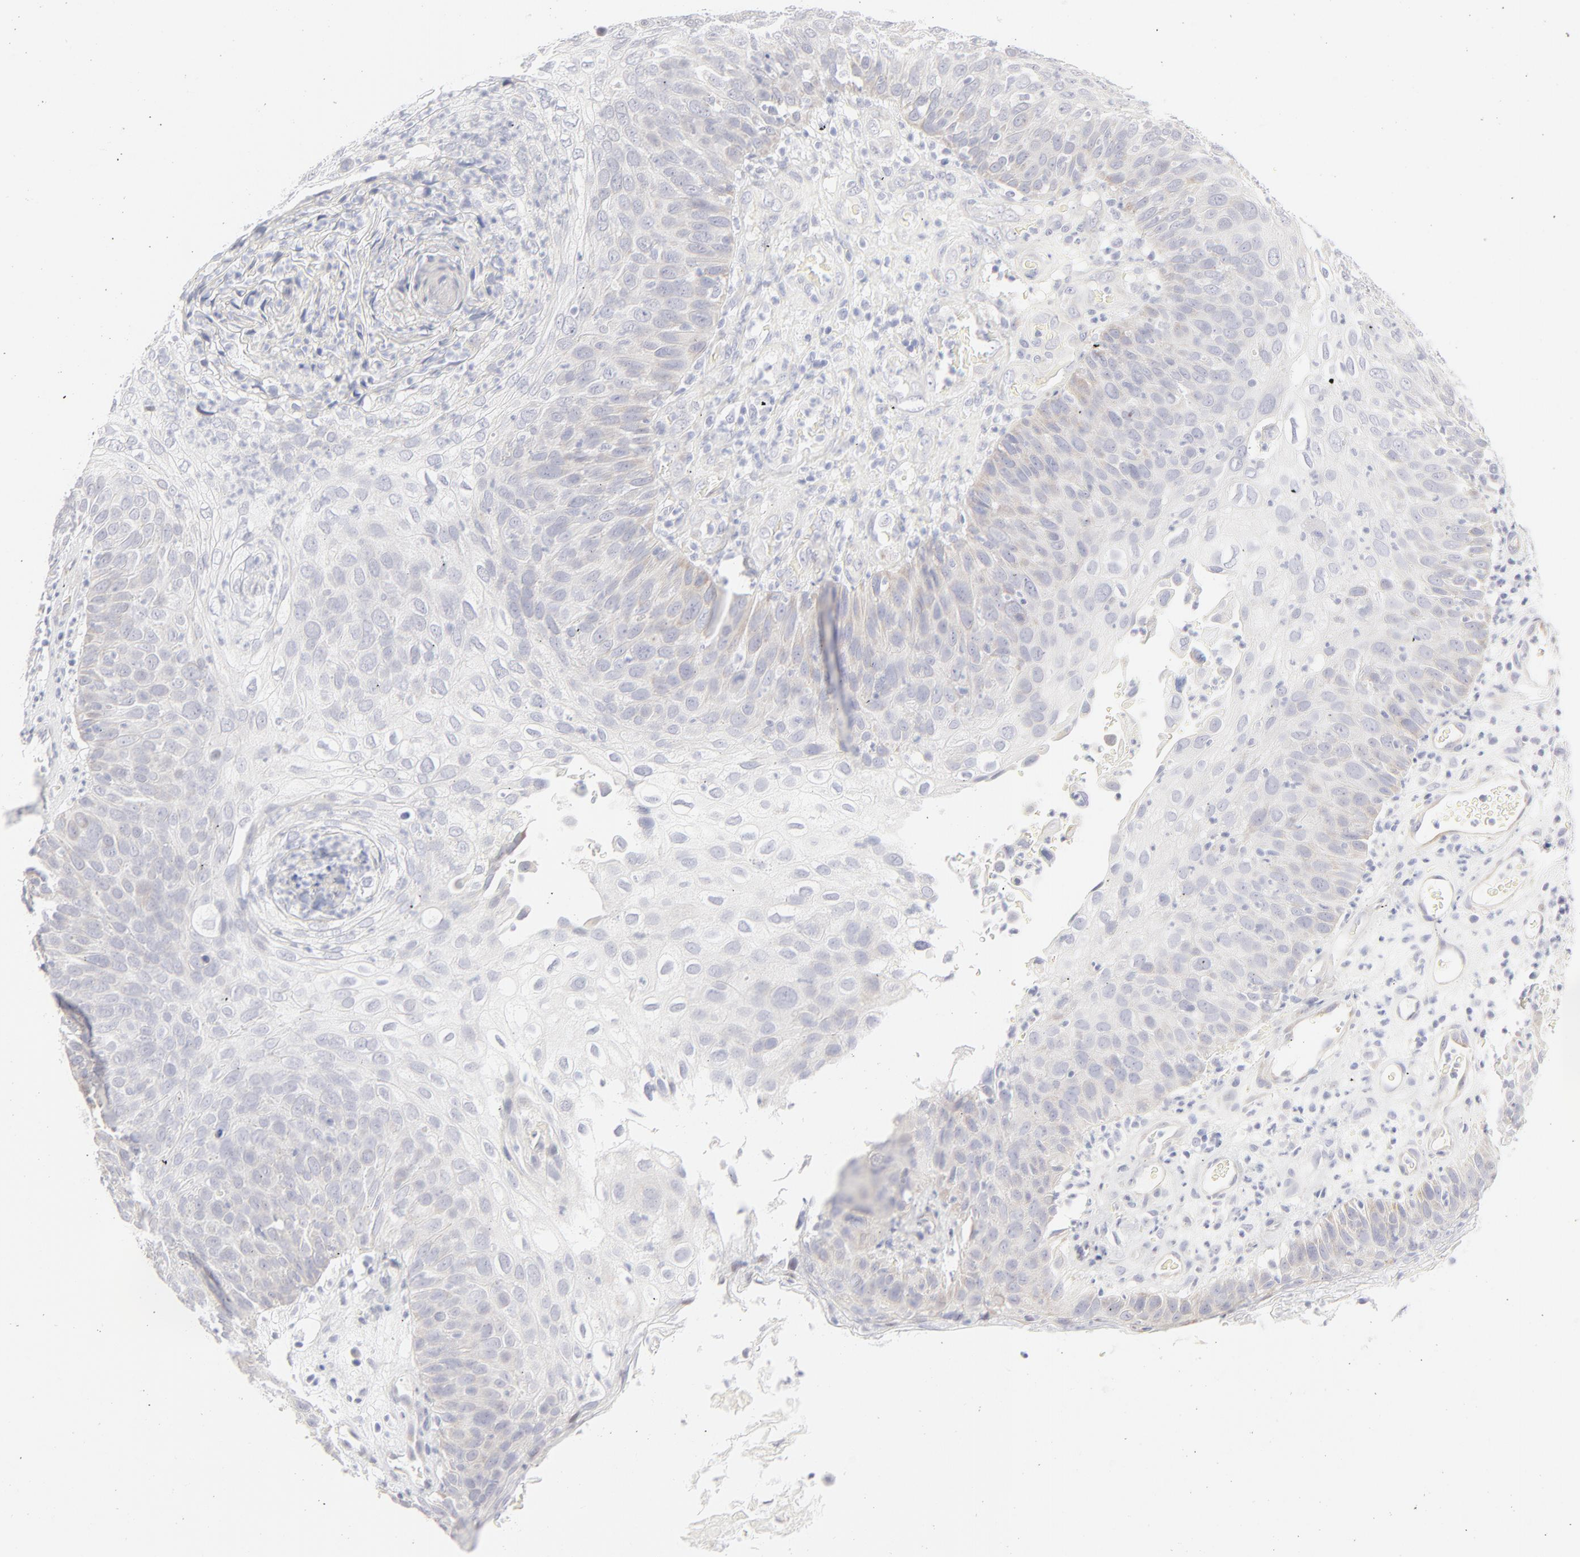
{"staining": {"intensity": "negative", "quantity": "none", "location": "none"}, "tissue": "skin cancer", "cell_type": "Tumor cells", "image_type": "cancer", "snomed": [{"axis": "morphology", "description": "Squamous cell carcinoma, NOS"}, {"axis": "topography", "description": "Skin"}], "caption": "The photomicrograph exhibits no significant staining in tumor cells of skin squamous cell carcinoma. (DAB immunohistochemistry with hematoxylin counter stain).", "gene": "NPNT", "patient": {"sex": "male", "age": 87}}